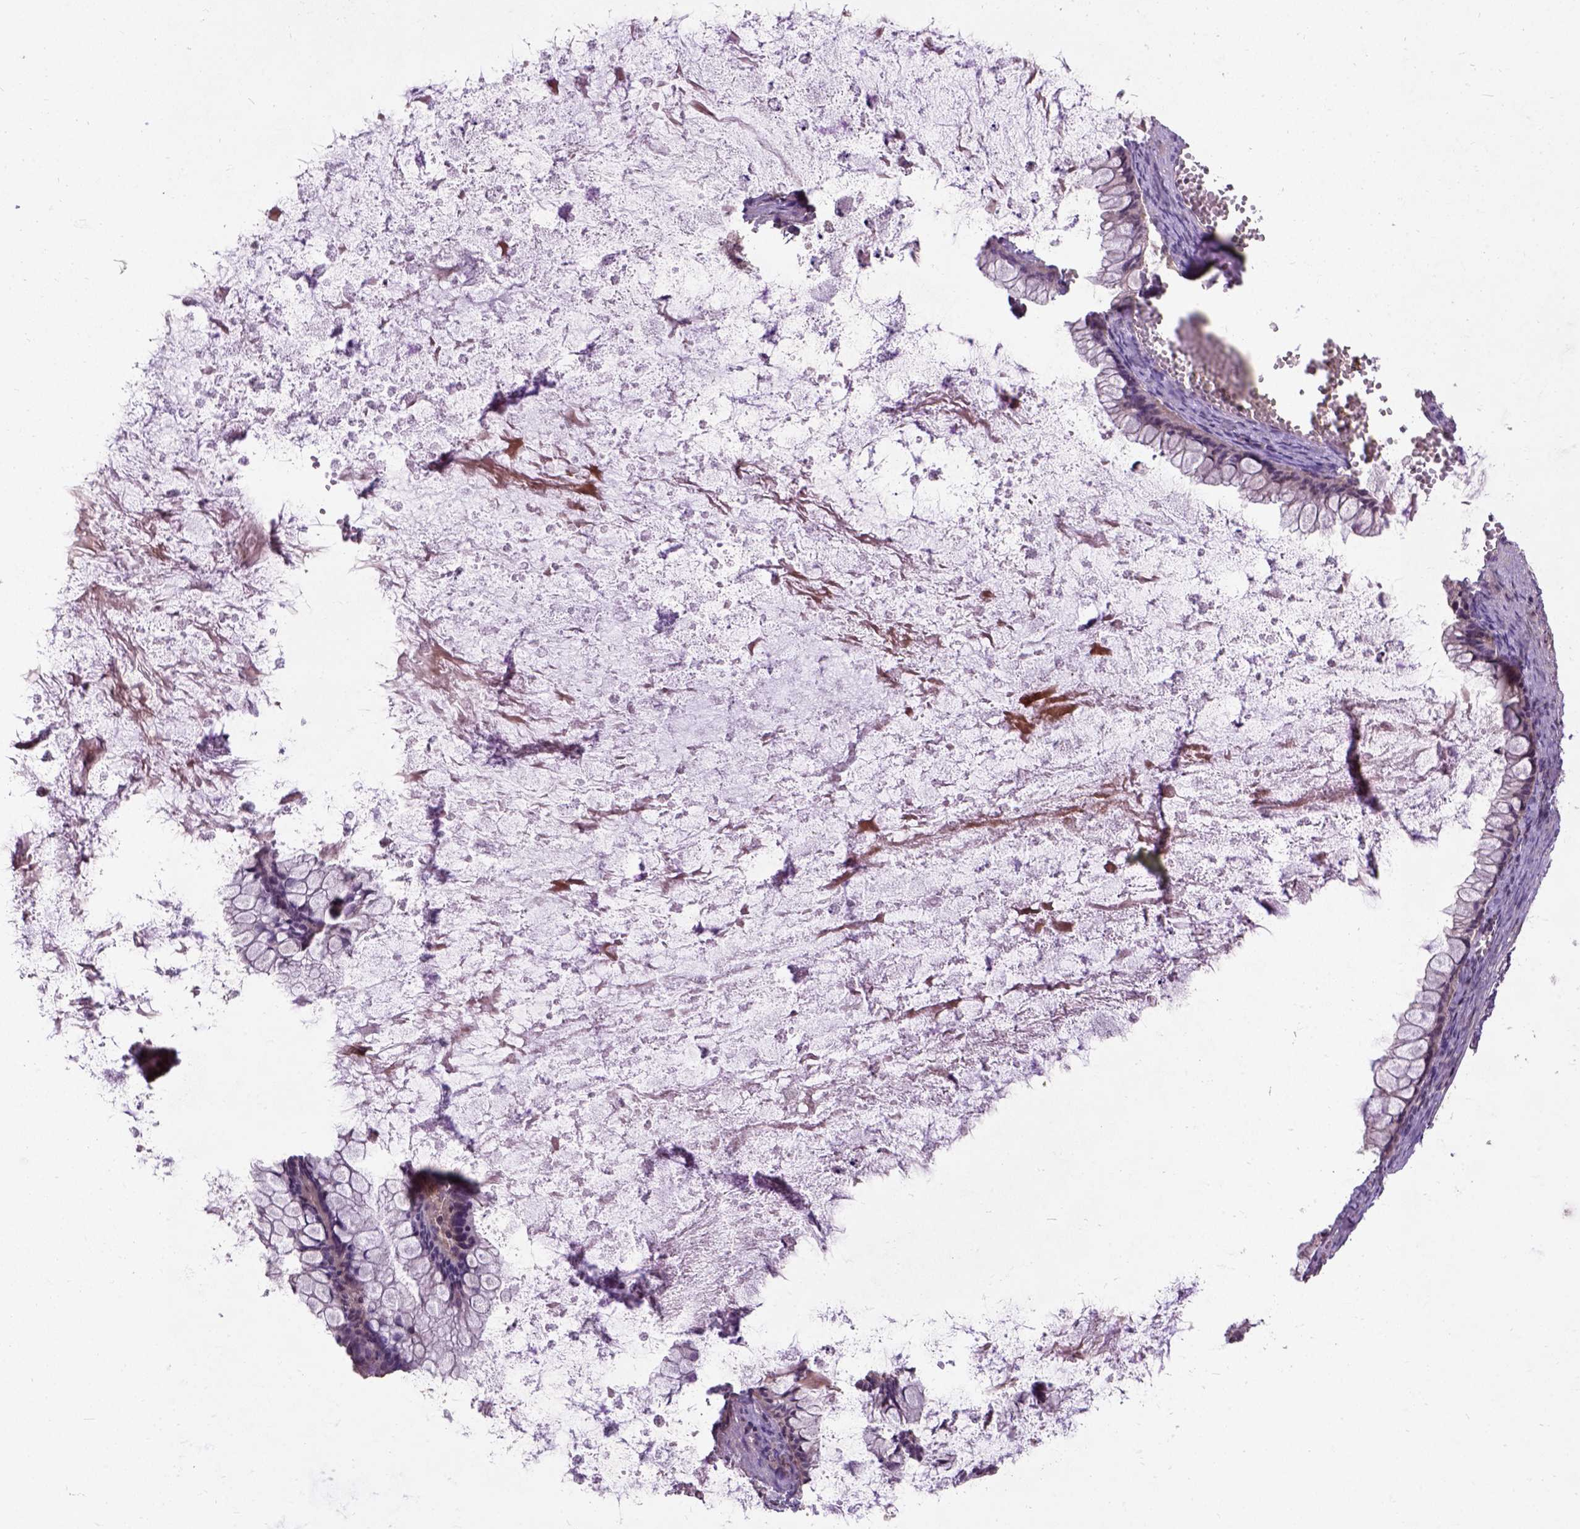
{"staining": {"intensity": "negative", "quantity": "none", "location": "none"}, "tissue": "ovarian cancer", "cell_type": "Tumor cells", "image_type": "cancer", "snomed": [{"axis": "morphology", "description": "Cystadenocarcinoma, mucinous, NOS"}, {"axis": "topography", "description": "Ovary"}], "caption": "There is no significant positivity in tumor cells of ovarian cancer. (Immunohistochemistry, brightfield microscopy, high magnification).", "gene": "KBTBD8", "patient": {"sex": "female", "age": 67}}